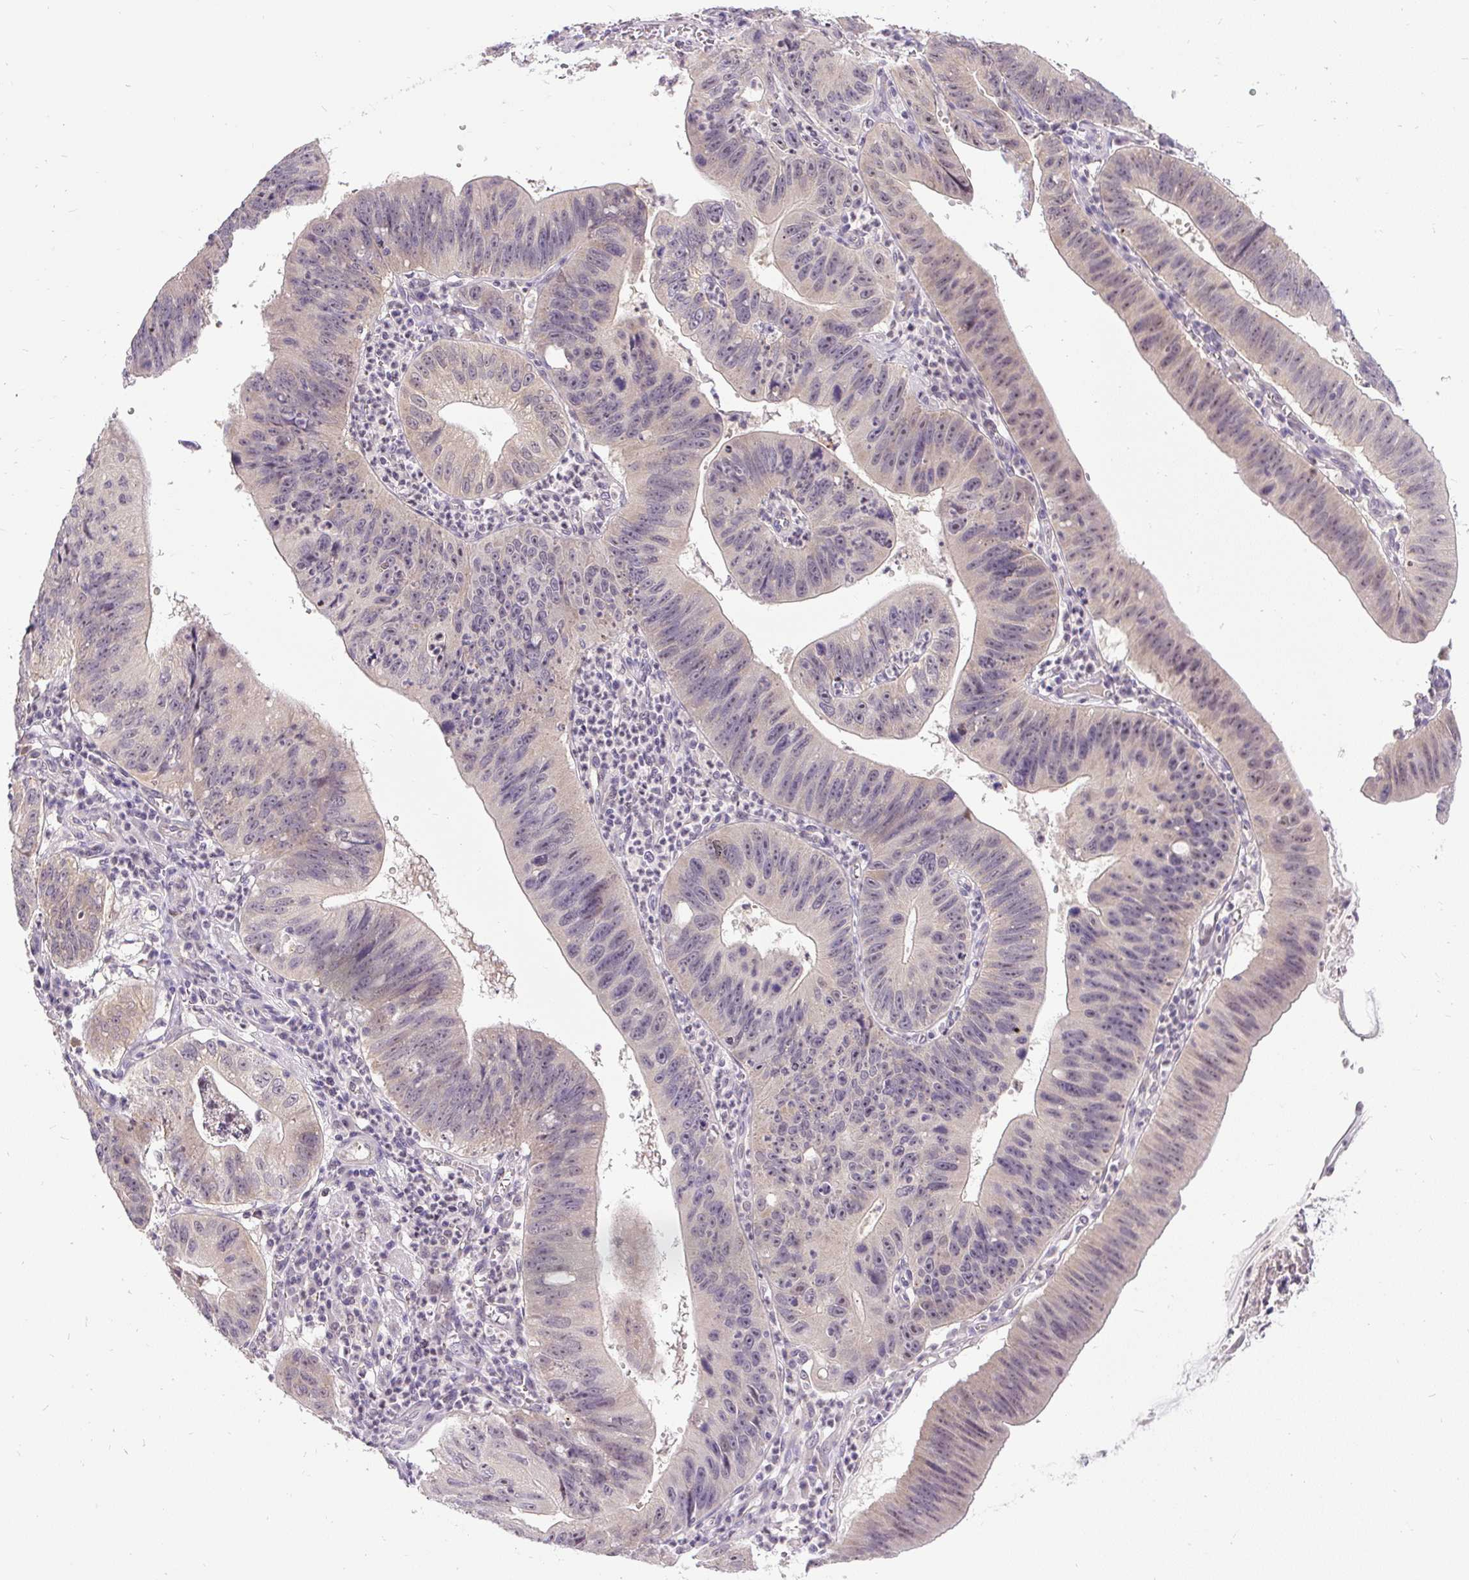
{"staining": {"intensity": "weak", "quantity": "<25%", "location": "cytoplasmic/membranous,nuclear"}, "tissue": "stomach cancer", "cell_type": "Tumor cells", "image_type": "cancer", "snomed": [{"axis": "morphology", "description": "Adenocarcinoma, NOS"}, {"axis": "topography", "description": "Stomach"}], "caption": "Stomach cancer stained for a protein using immunohistochemistry (IHC) demonstrates no staining tumor cells.", "gene": "FAM117B", "patient": {"sex": "male", "age": 59}}